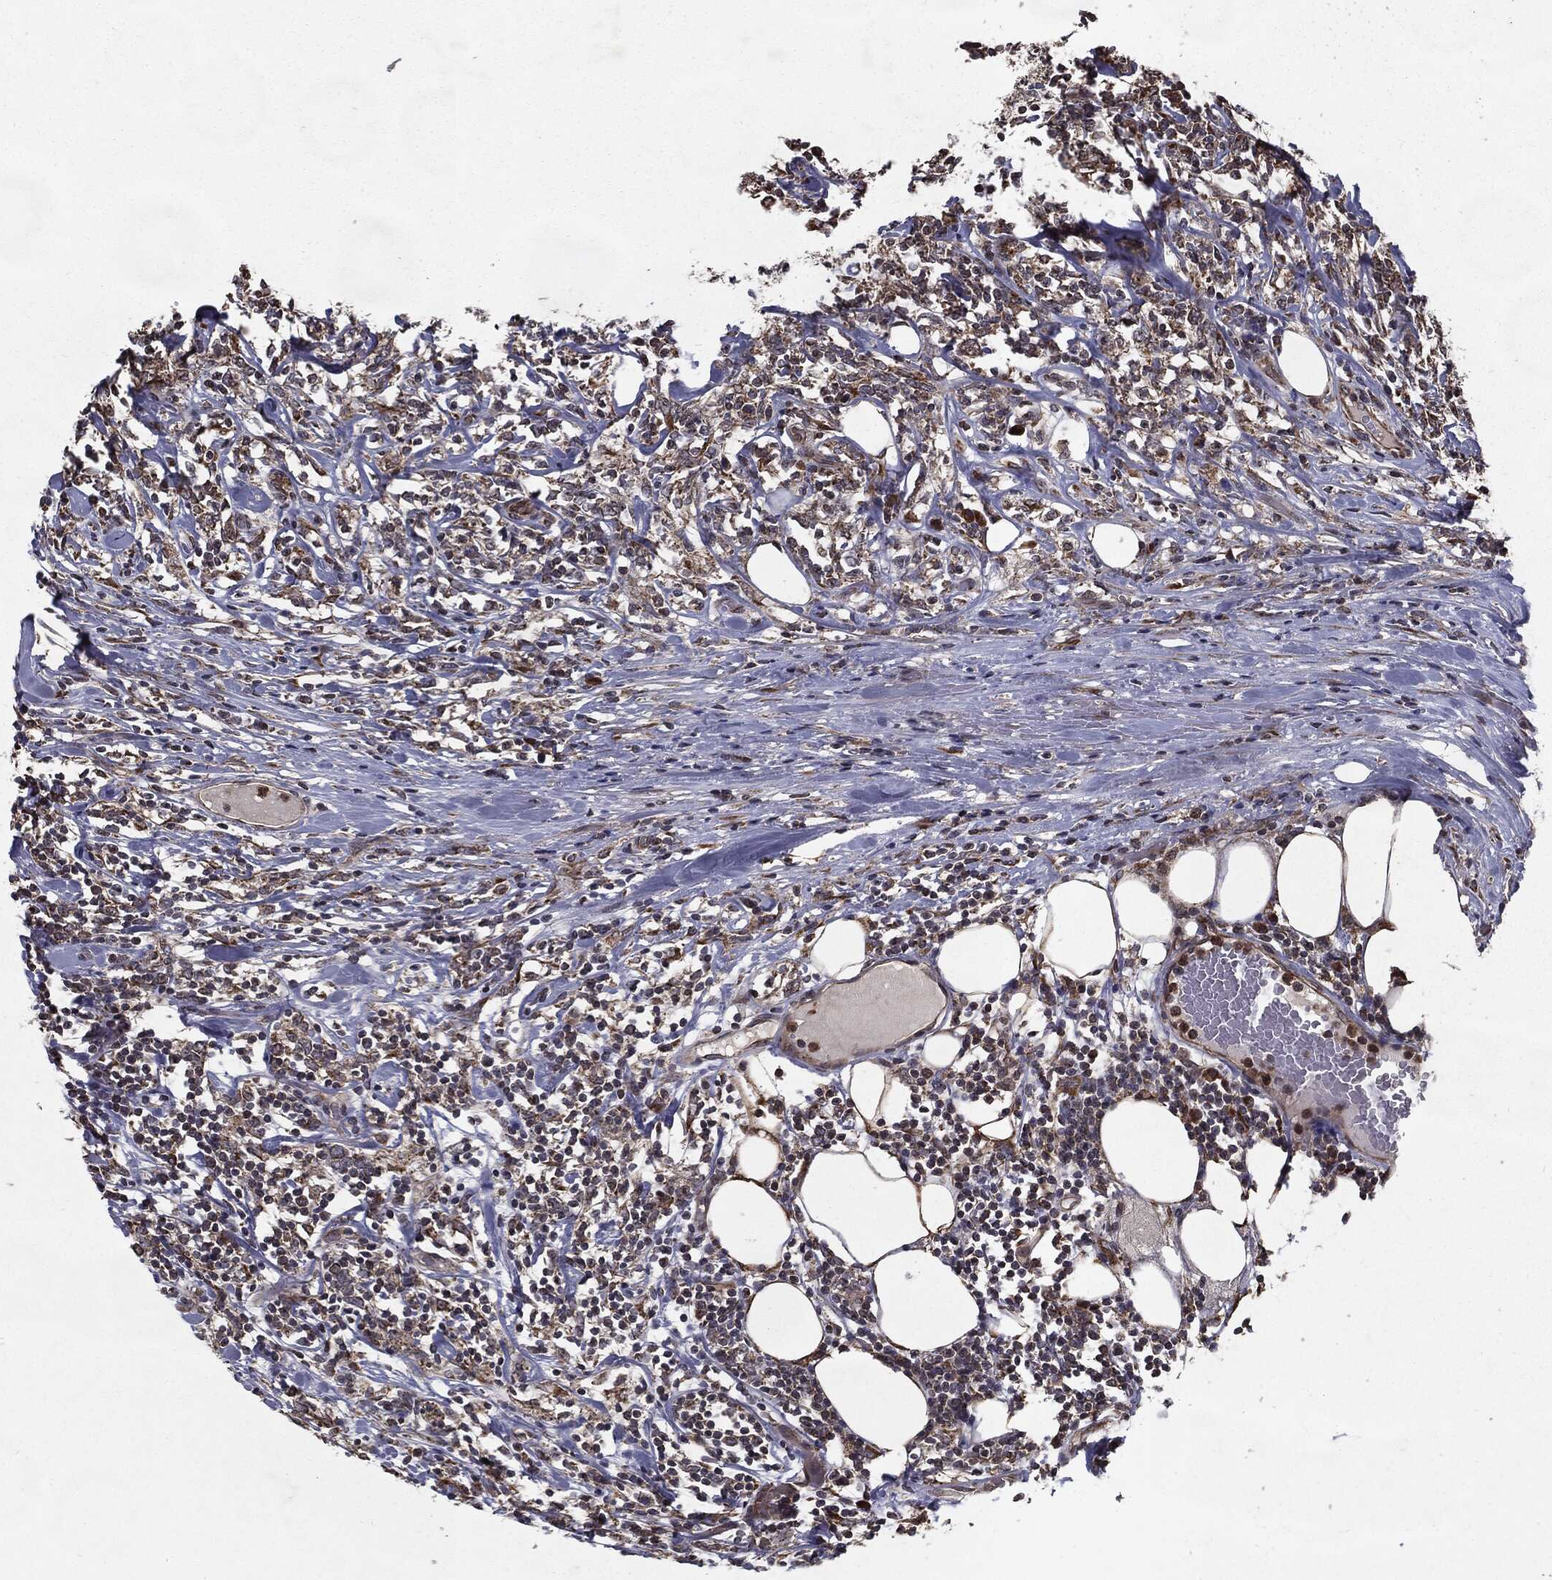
{"staining": {"intensity": "negative", "quantity": "none", "location": "none"}, "tissue": "lymphoma", "cell_type": "Tumor cells", "image_type": "cancer", "snomed": [{"axis": "morphology", "description": "Malignant lymphoma, non-Hodgkin's type, High grade"}, {"axis": "topography", "description": "Lymph node"}], "caption": "An image of malignant lymphoma, non-Hodgkin's type (high-grade) stained for a protein displays no brown staining in tumor cells.", "gene": "HDAC5", "patient": {"sex": "female", "age": 84}}